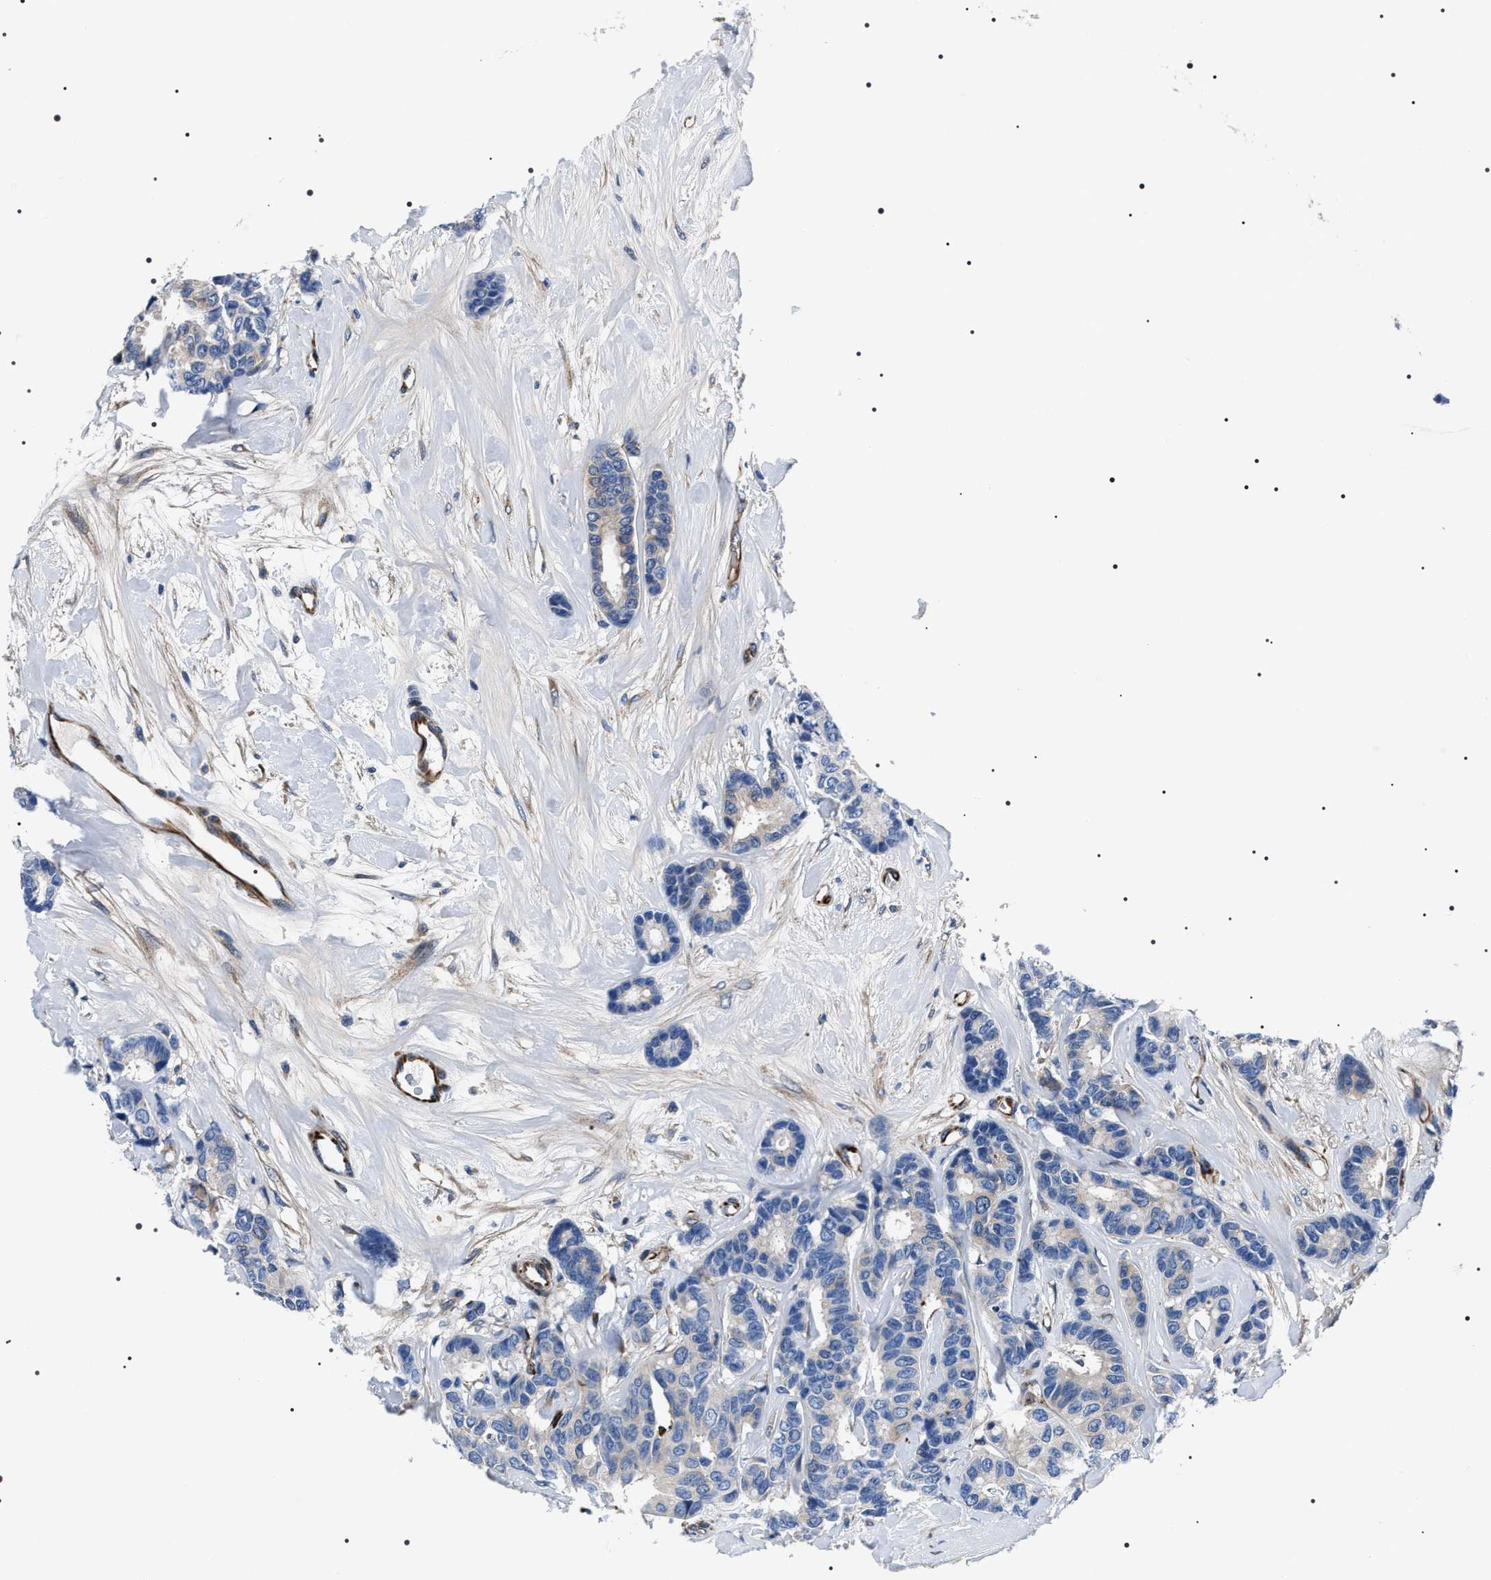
{"staining": {"intensity": "negative", "quantity": "none", "location": "none"}, "tissue": "breast cancer", "cell_type": "Tumor cells", "image_type": "cancer", "snomed": [{"axis": "morphology", "description": "Duct carcinoma"}, {"axis": "topography", "description": "Breast"}], "caption": "High power microscopy image of an immunohistochemistry (IHC) image of breast cancer, revealing no significant staining in tumor cells.", "gene": "BAG2", "patient": {"sex": "female", "age": 87}}